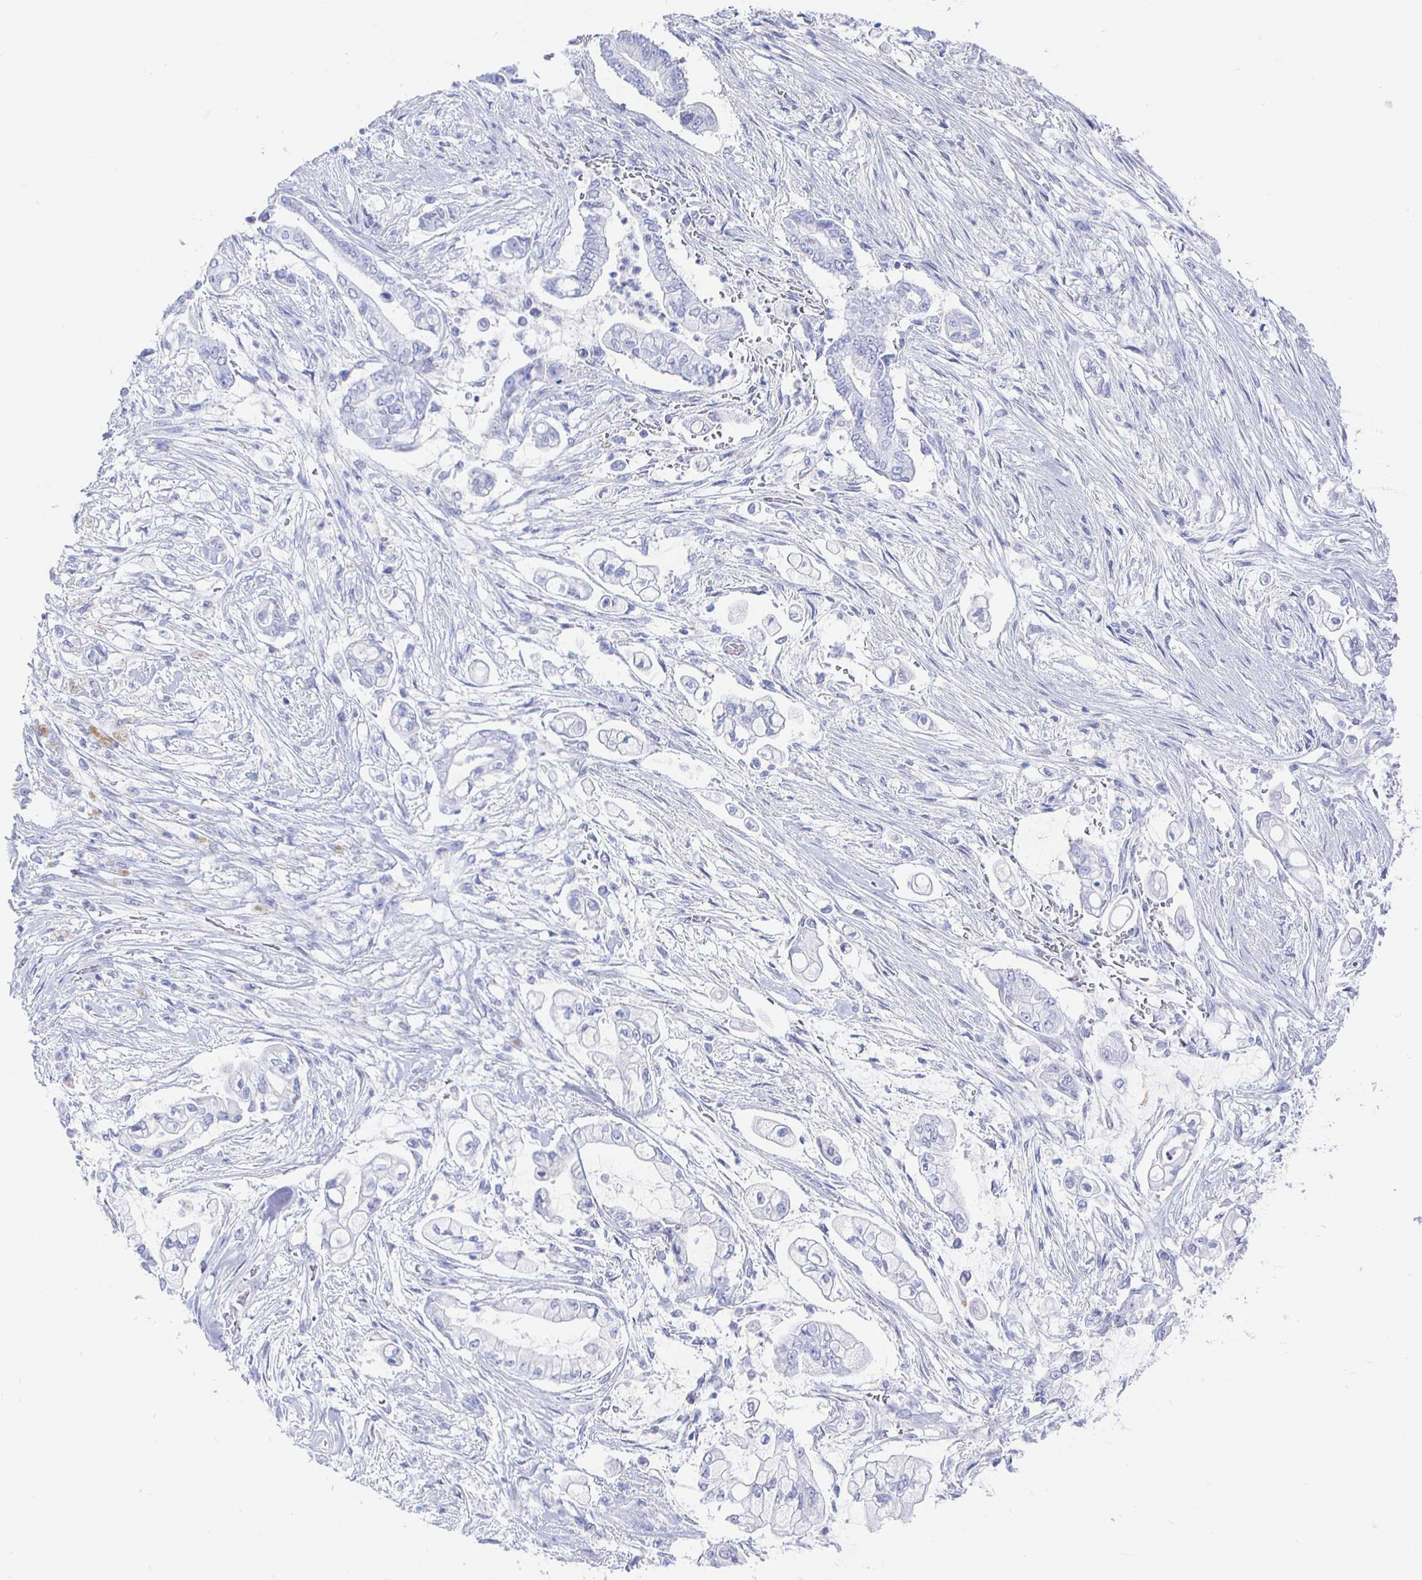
{"staining": {"intensity": "negative", "quantity": "none", "location": "none"}, "tissue": "pancreatic cancer", "cell_type": "Tumor cells", "image_type": "cancer", "snomed": [{"axis": "morphology", "description": "Adenocarcinoma, NOS"}, {"axis": "topography", "description": "Pancreas"}], "caption": "This image is of pancreatic adenocarcinoma stained with IHC to label a protein in brown with the nuclei are counter-stained blue. There is no expression in tumor cells.", "gene": "CLCA1", "patient": {"sex": "female", "age": 69}}